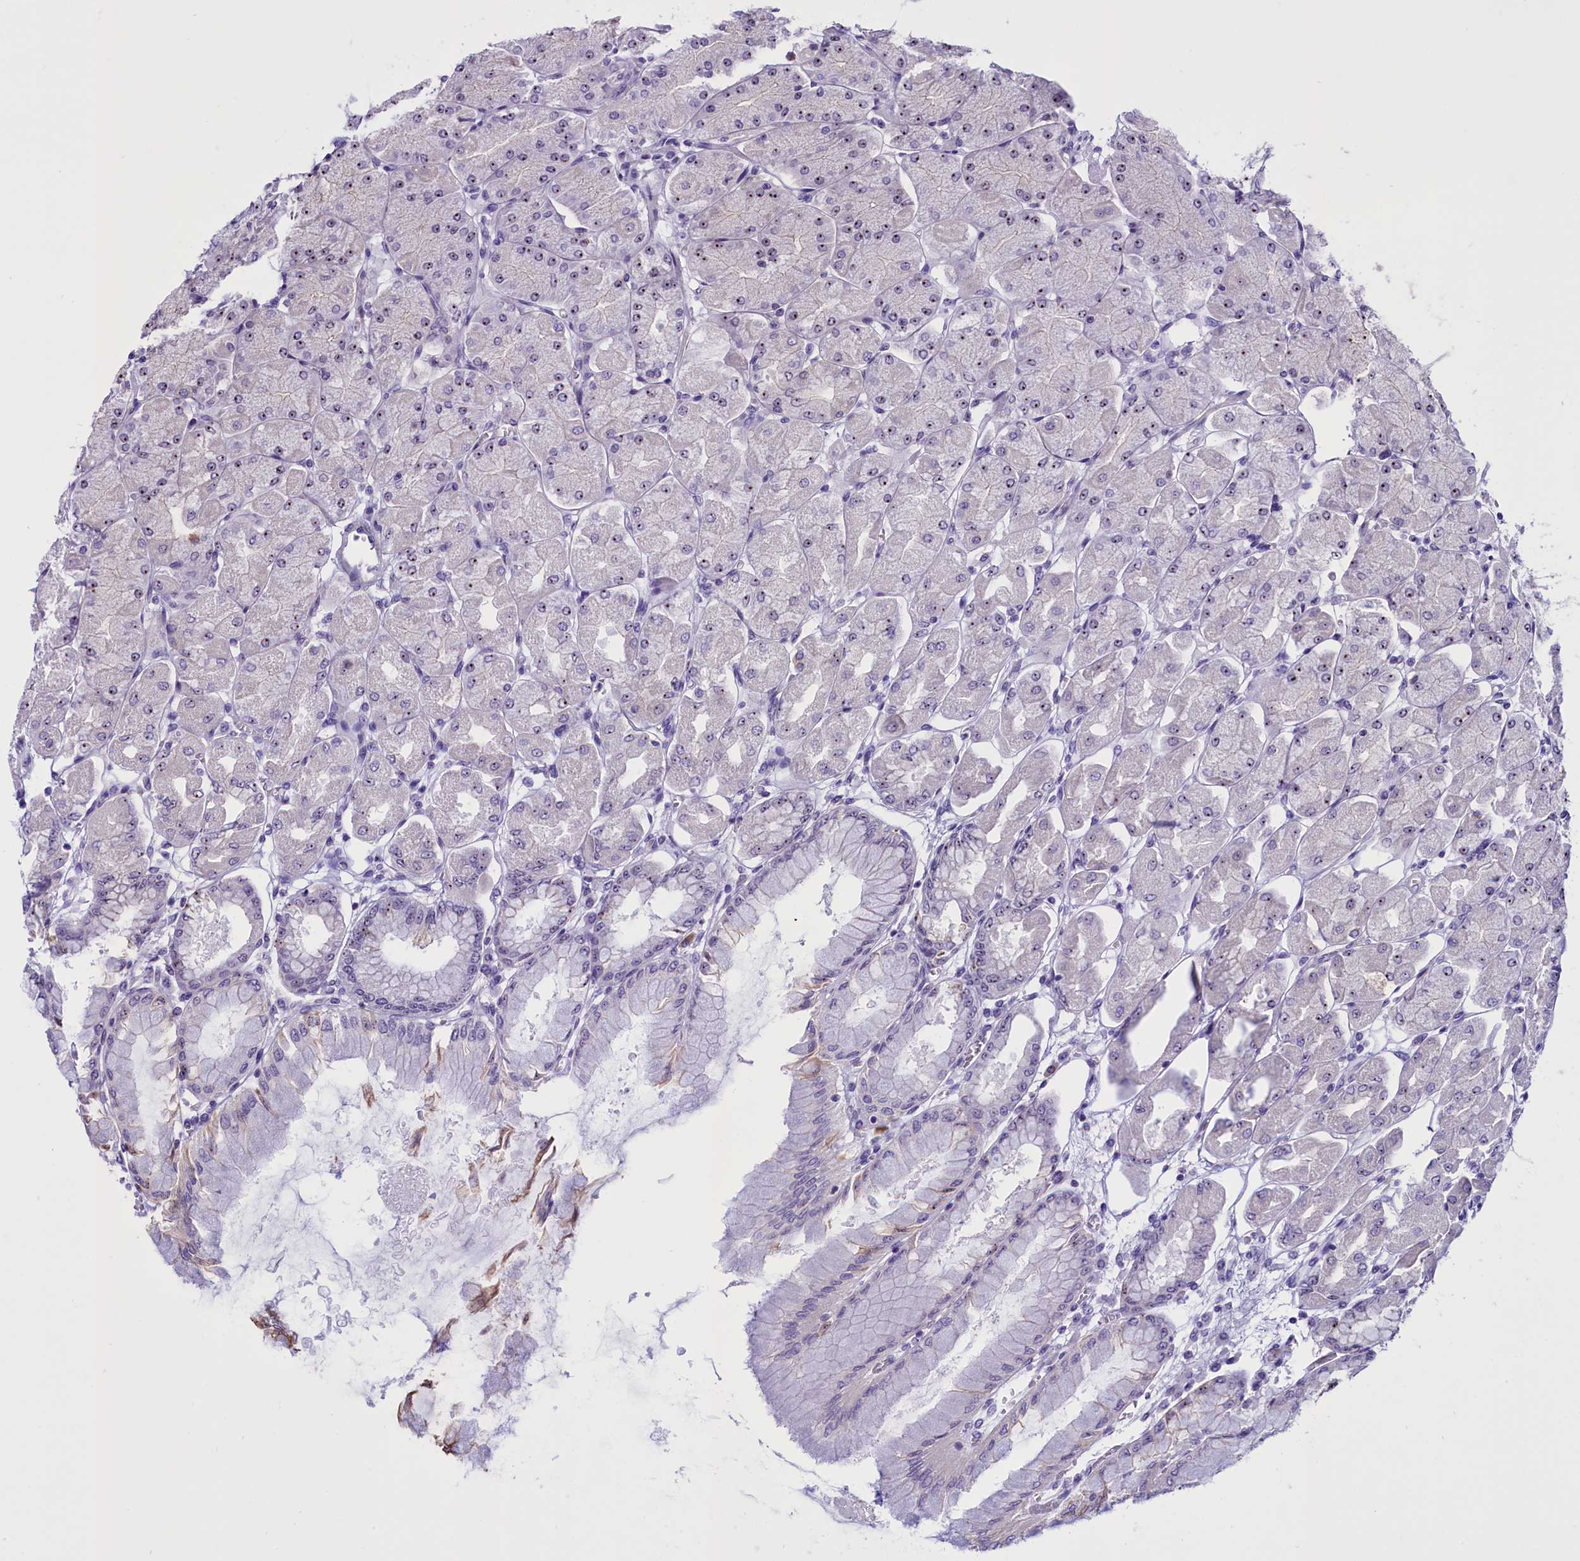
{"staining": {"intensity": "moderate", "quantity": "25%-75%", "location": "nuclear"}, "tissue": "stomach", "cell_type": "Glandular cells", "image_type": "normal", "snomed": [{"axis": "morphology", "description": "Normal tissue, NOS"}, {"axis": "topography", "description": "Stomach, upper"}], "caption": "Unremarkable stomach was stained to show a protein in brown. There is medium levels of moderate nuclear expression in approximately 25%-75% of glandular cells. The staining was performed using DAB (3,3'-diaminobenzidine) to visualize the protein expression in brown, while the nuclei were stained in blue with hematoxylin (Magnification: 20x).", "gene": "TBL3", "patient": {"sex": "female", "age": 56}}